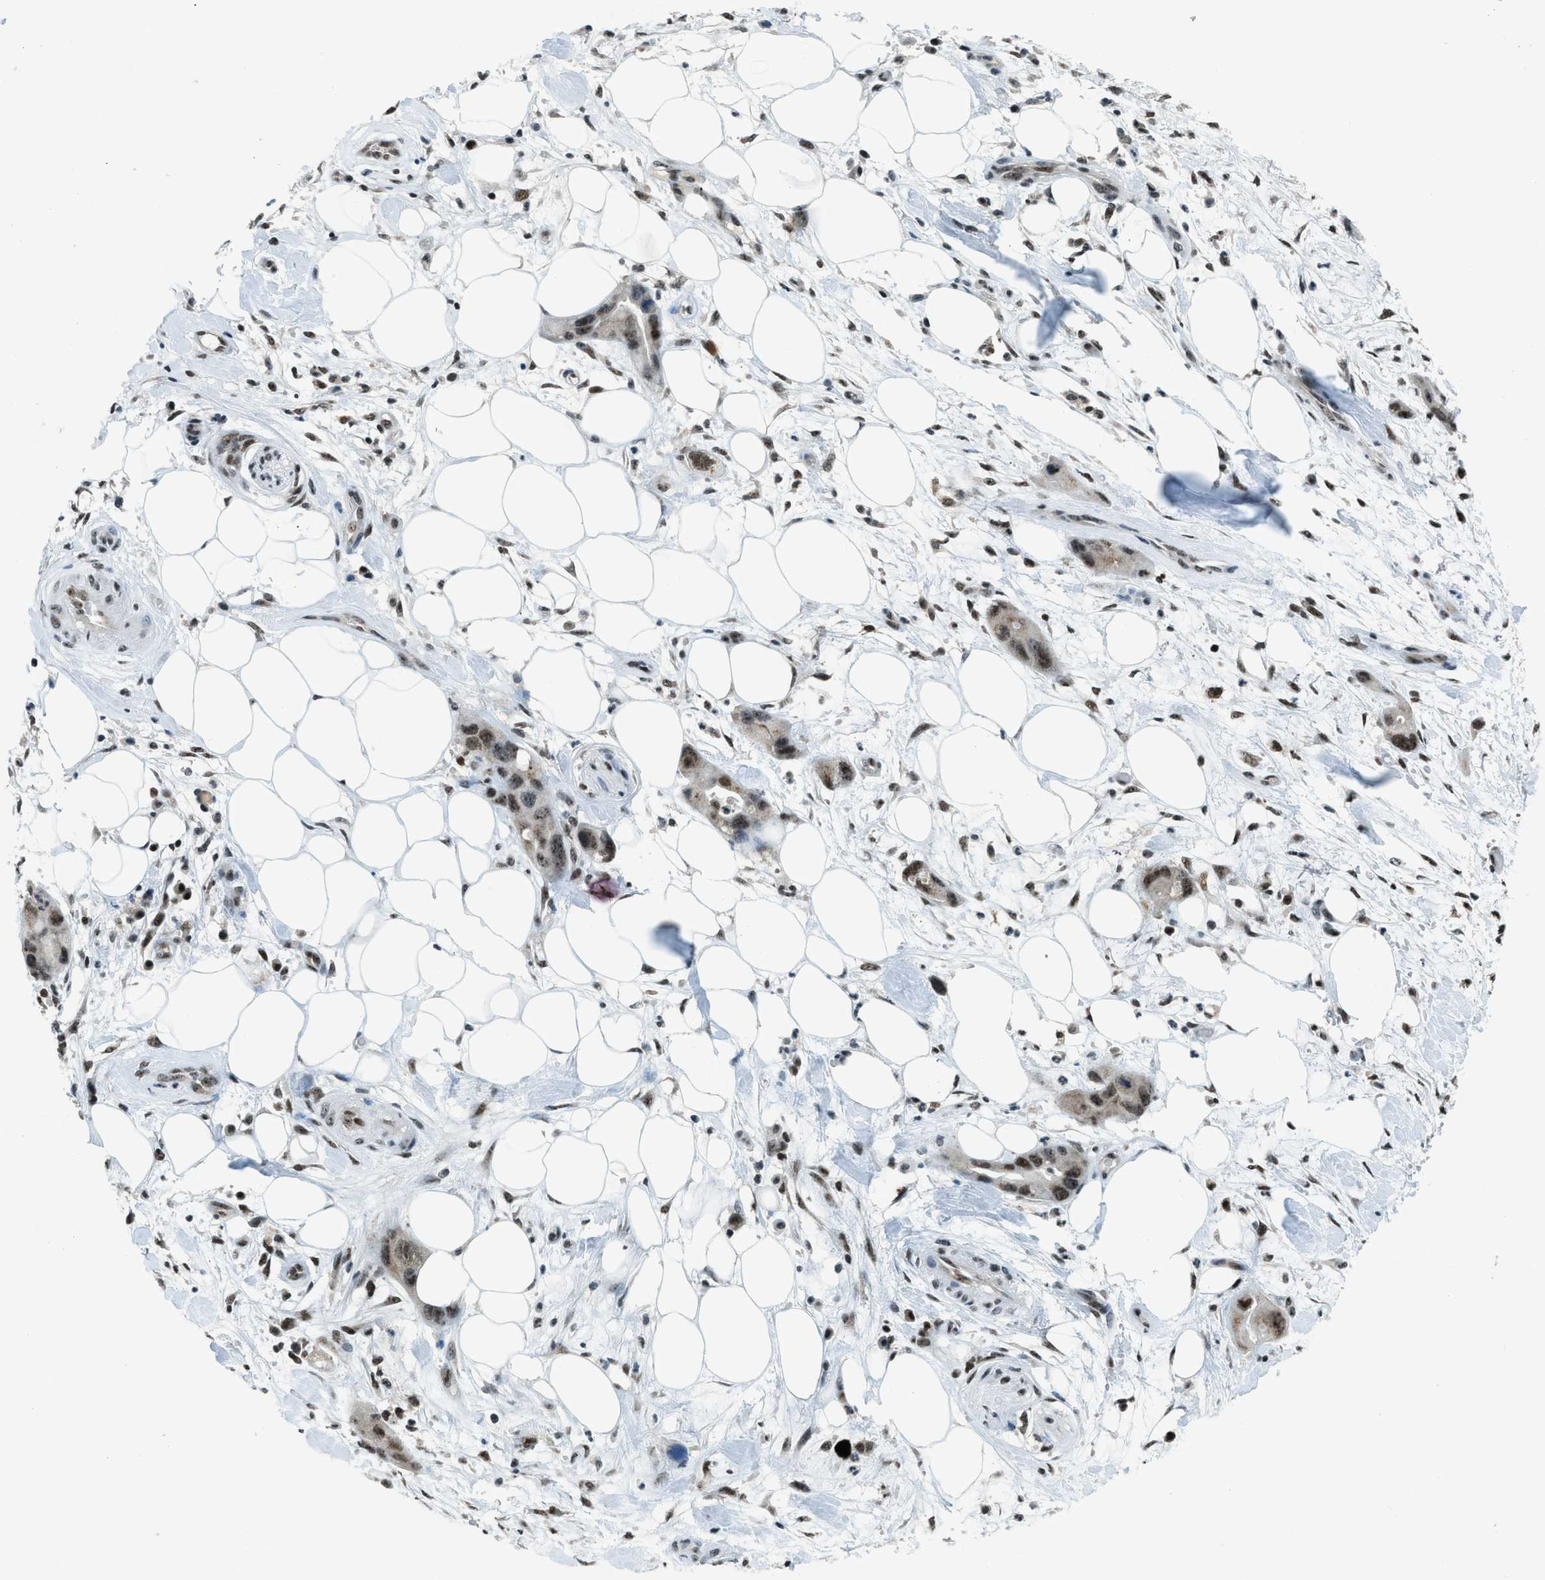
{"staining": {"intensity": "strong", "quantity": ">75%", "location": "nuclear"}, "tissue": "pancreatic cancer", "cell_type": "Tumor cells", "image_type": "cancer", "snomed": [{"axis": "morphology", "description": "Adenocarcinoma, NOS"}, {"axis": "topography", "description": "Pancreas"}], "caption": "IHC (DAB) staining of adenocarcinoma (pancreatic) demonstrates strong nuclear protein staining in approximately >75% of tumor cells. The protein of interest is stained brown, and the nuclei are stained in blue (DAB (3,3'-diaminobenzidine) IHC with brightfield microscopy, high magnification).", "gene": "RAD51B", "patient": {"sex": "female", "age": 71}}